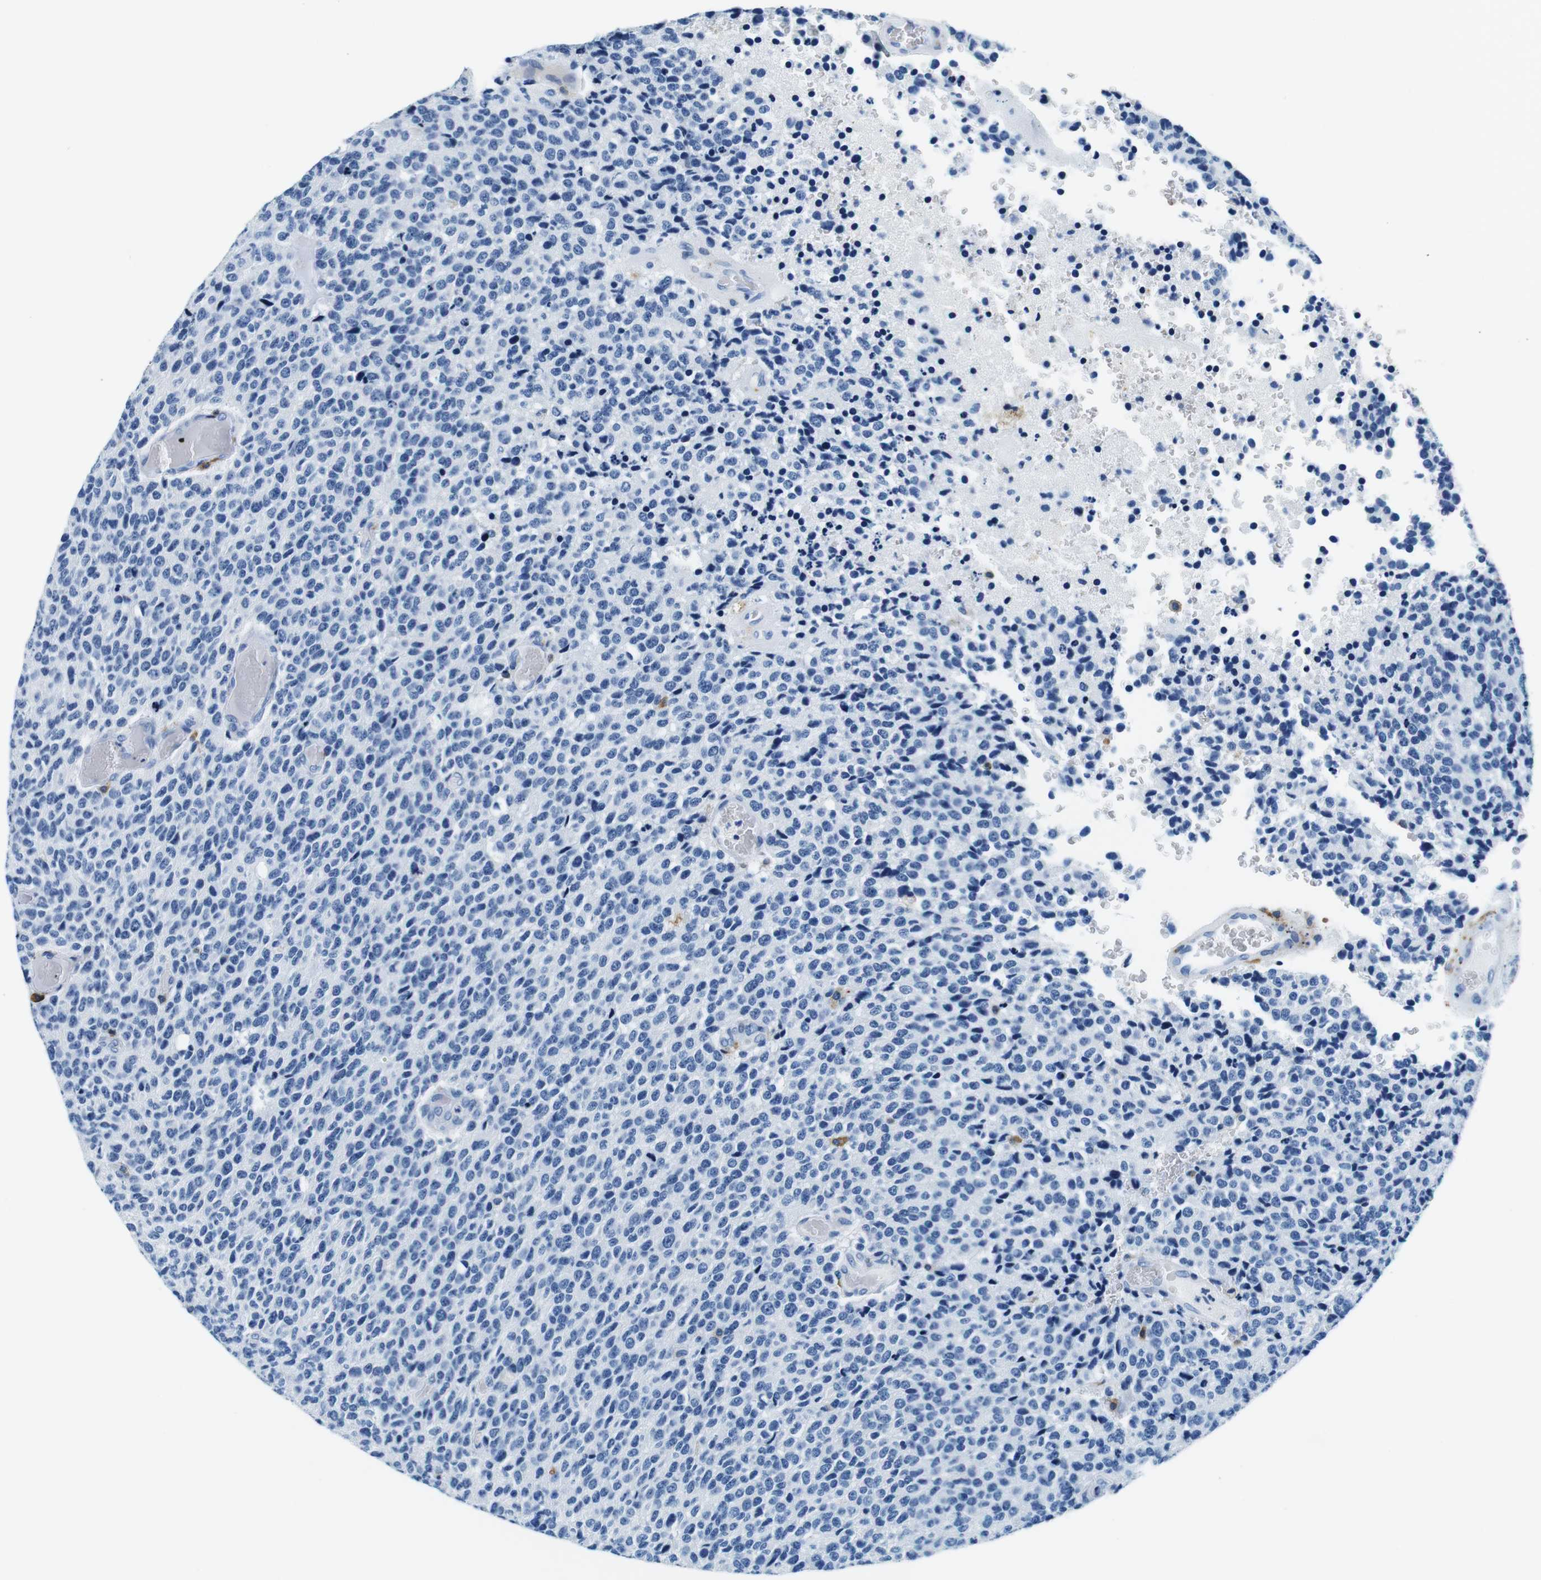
{"staining": {"intensity": "negative", "quantity": "none", "location": "none"}, "tissue": "glioma", "cell_type": "Tumor cells", "image_type": "cancer", "snomed": [{"axis": "morphology", "description": "Glioma, malignant, High grade"}, {"axis": "topography", "description": "pancreas cauda"}], "caption": "Tumor cells show no significant positivity in glioma.", "gene": "HLA-DRB1", "patient": {"sex": "male", "age": 60}}